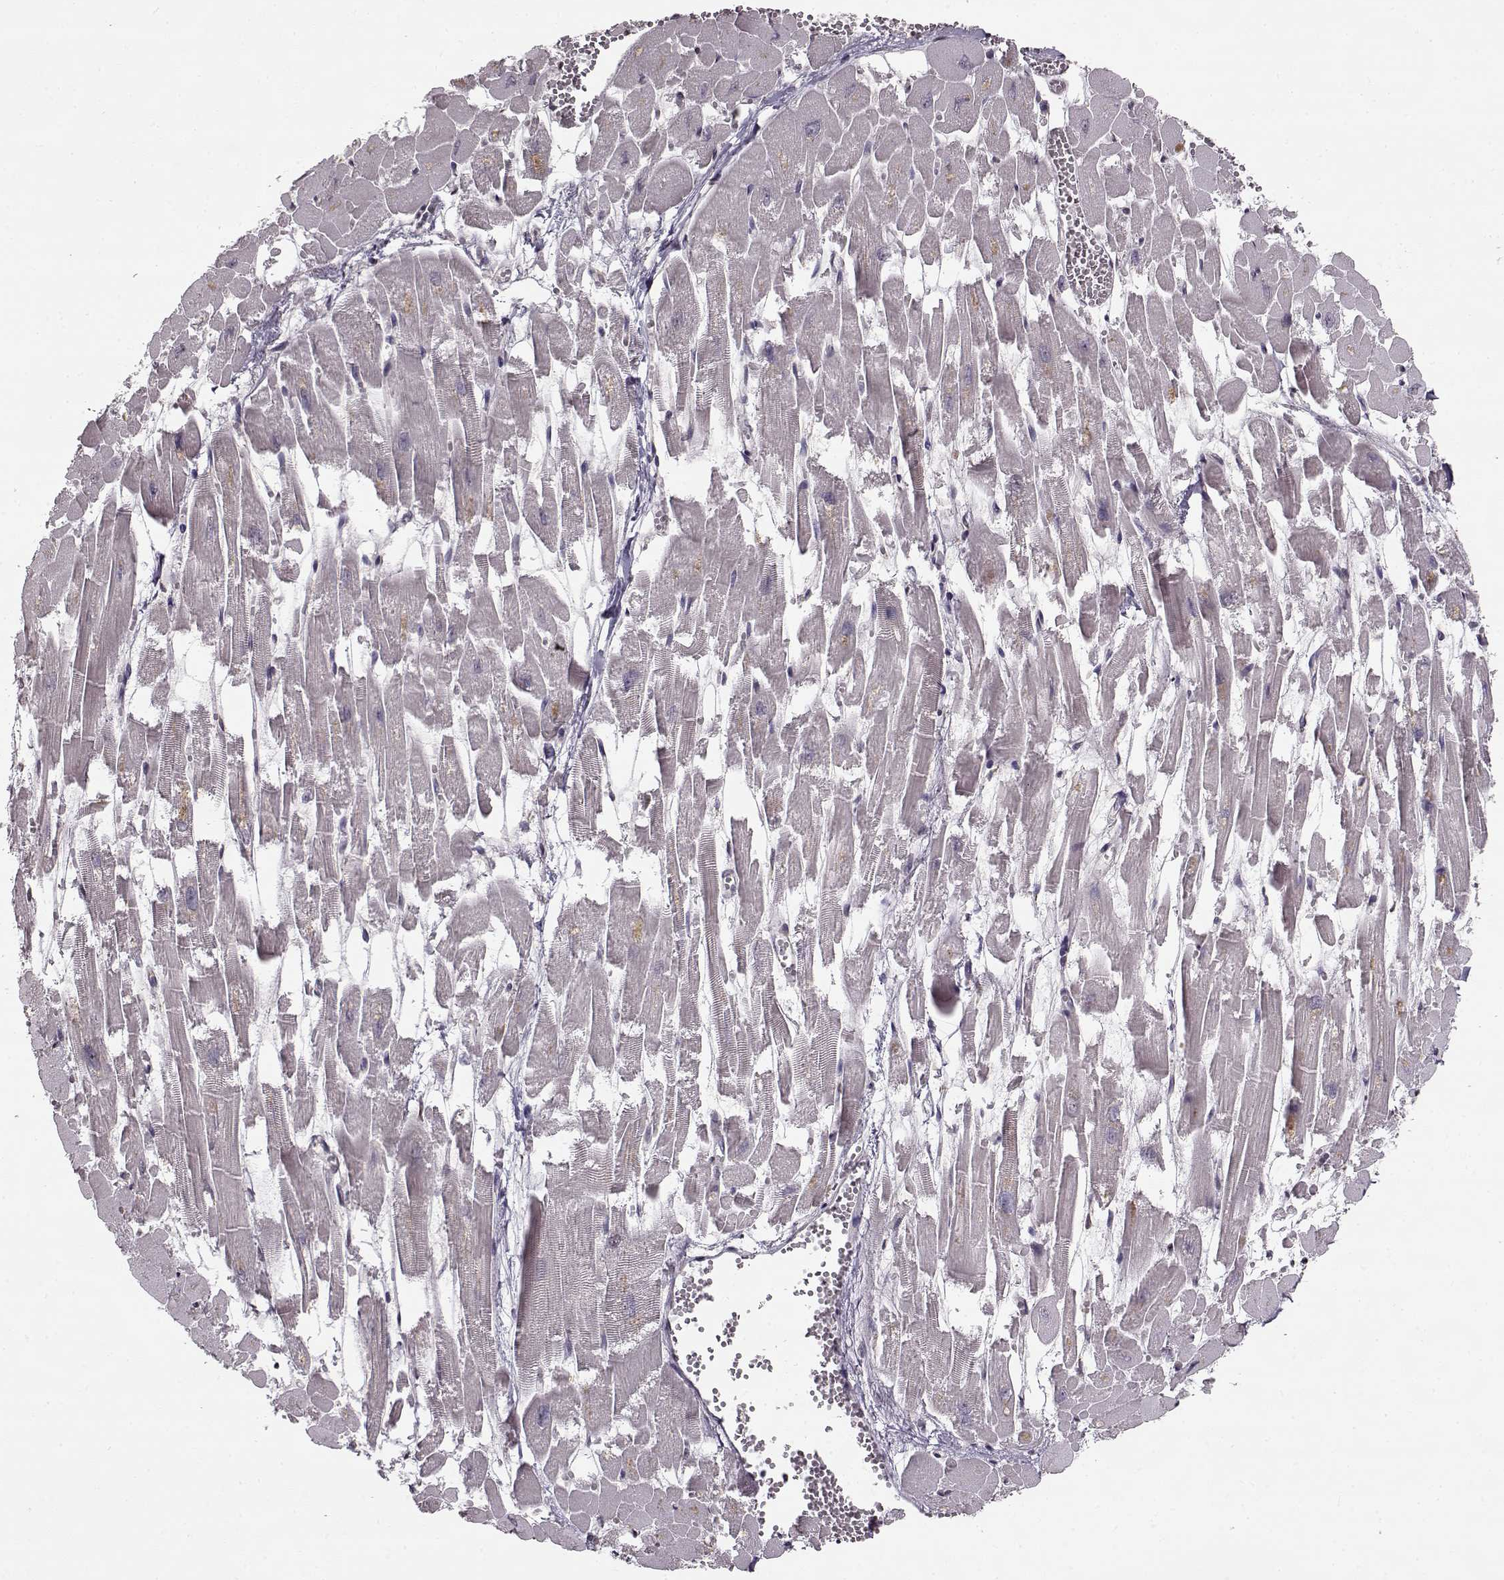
{"staining": {"intensity": "negative", "quantity": "none", "location": "none"}, "tissue": "heart muscle", "cell_type": "Cardiomyocytes", "image_type": "normal", "snomed": [{"axis": "morphology", "description": "Normal tissue, NOS"}, {"axis": "topography", "description": "Heart"}], "caption": "Immunohistochemical staining of benign human heart muscle displays no significant expression in cardiomyocytes. (Stains: DAB (3,3'-diaminobenzidine) immunohistochemistry (IHC) with hematoxylin counter stain, Microscopy: brightfield microscopy at high magnification).", "gene": "FSHB", "patient": {"sex": "female", "age": 52}}